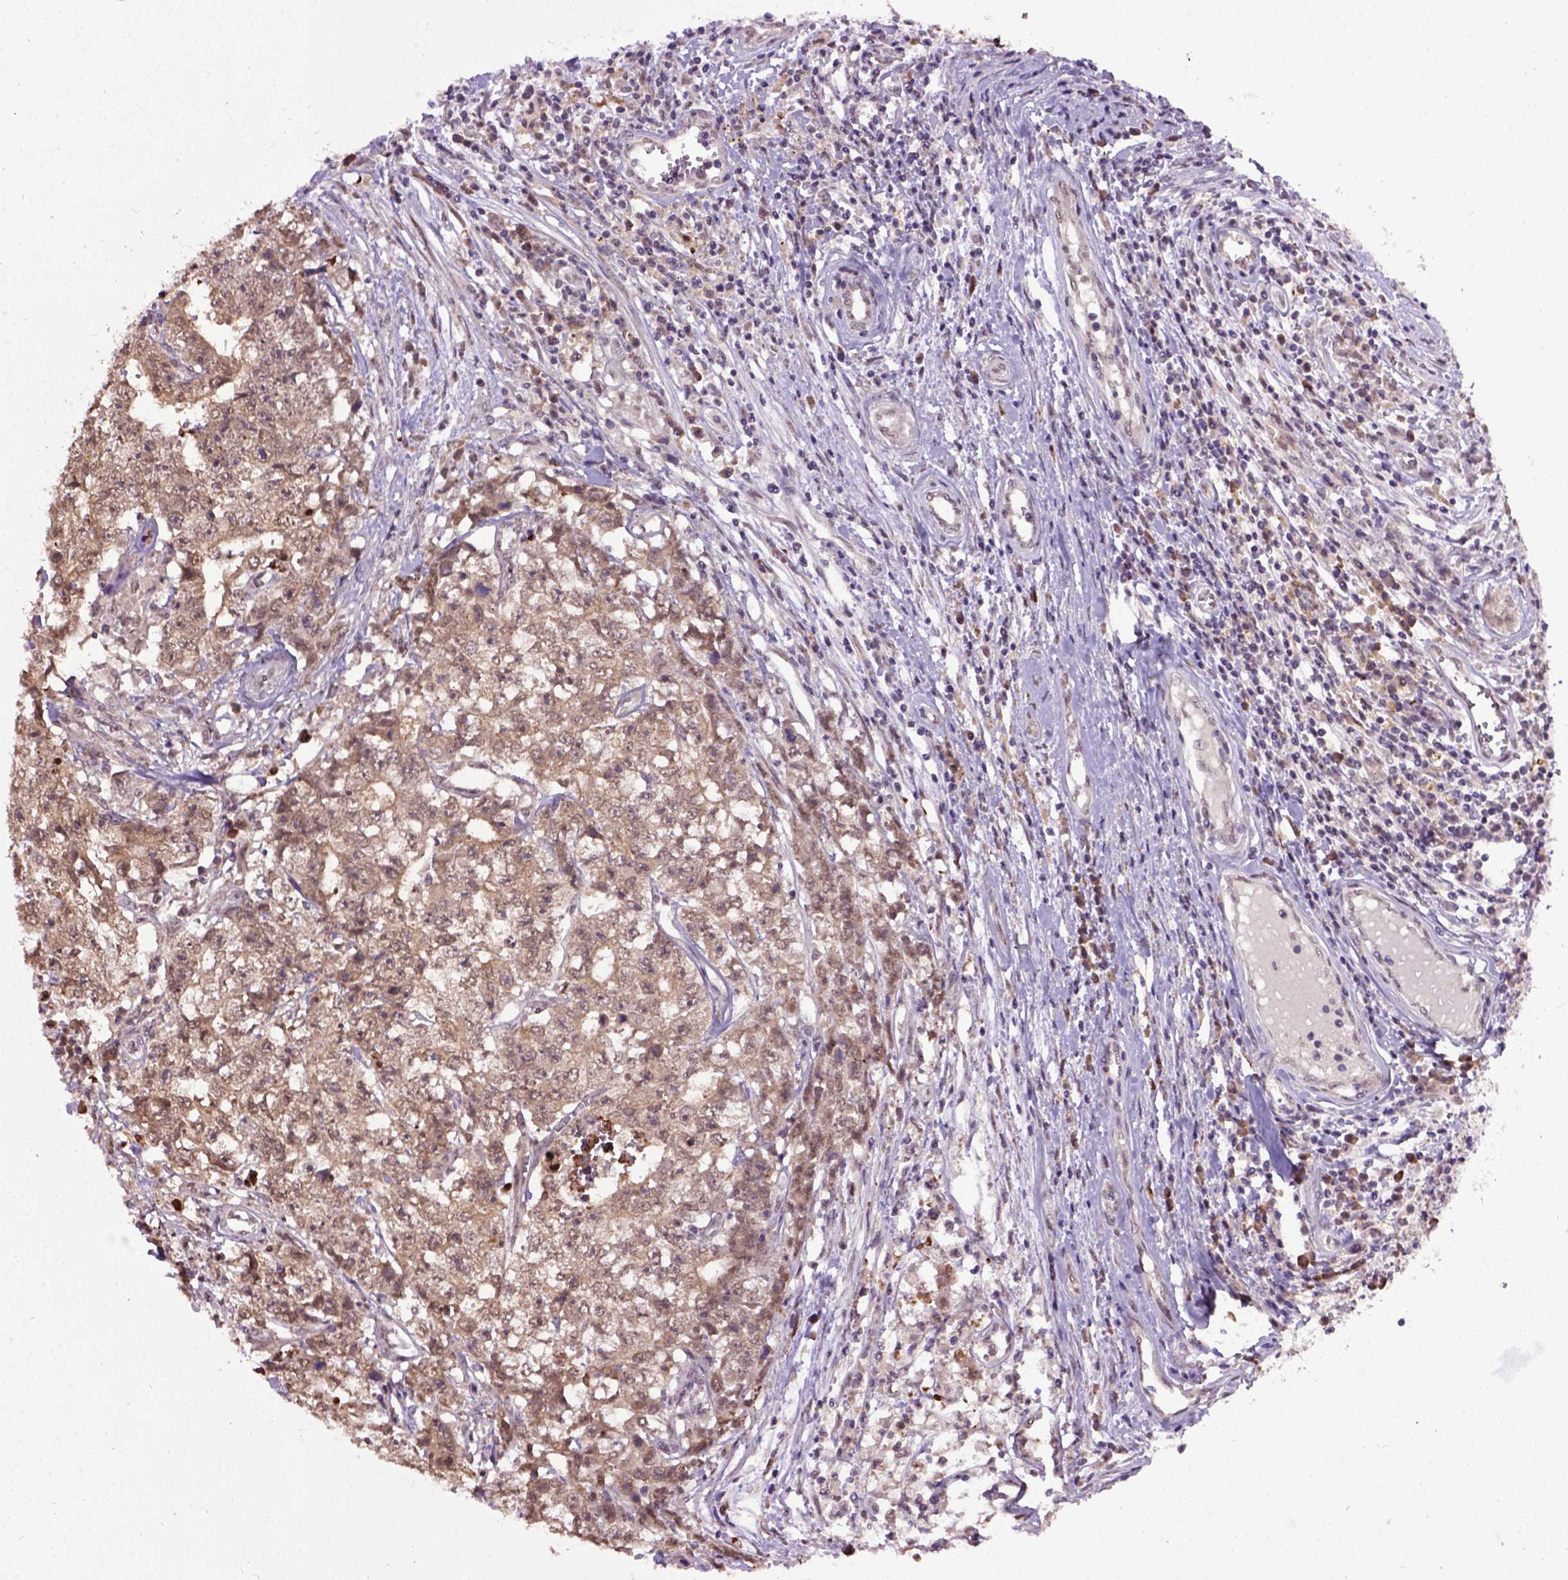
{"staining": {"intensity": "moderate", "quantity": "<25%", "location": "cytoplasmic/membranous"}, "tissue": "testis cancer", "cell_type": "Tumor cells", "image_type": "cancer", "snomed": [{"axis": "morphology", "description": "Carcinoma, Embryonal, NOS"}, {"axis": "topography", "description": "Testis"}], "caption": "High-power microscopy captured an IHC image of testis embryonal carcinoma, revealing moderate cytoplasmic/membranous positivity in approximately <25% of tumor cells. The staining was performed using DAB, with brown indicating positive protein expression. Nuclei are stained blue with hematoxylin.", "gene": "RAB43", "patient": {"sex": "male", "age": 36}}